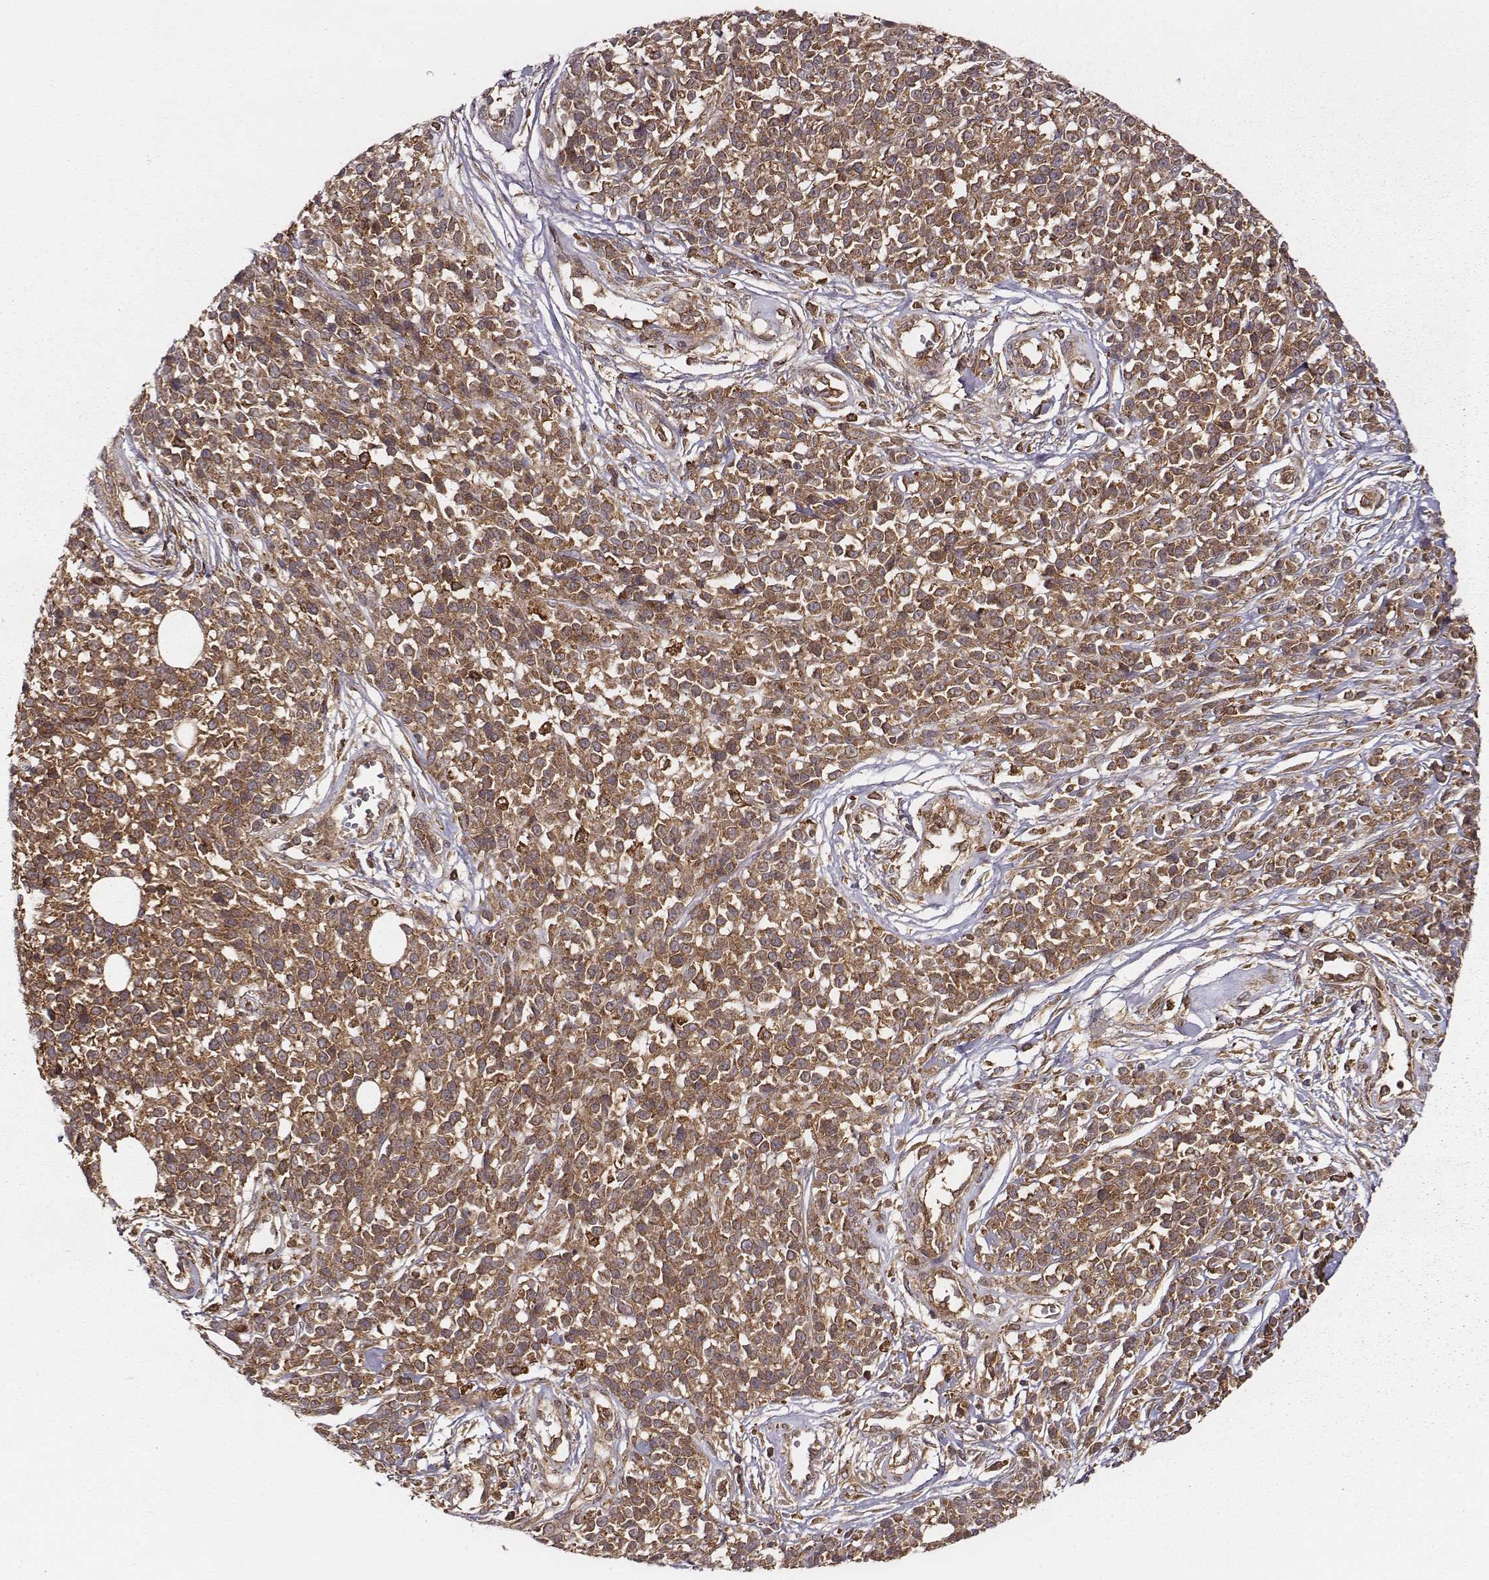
{"staining": {"intensity": "strong", "quantity": ">75%", "location": "cytoplasmic/membranous"}, "tissue": "melanoma", "cell_type": "Tumor cells", "image_type": "cancer", "snomed": [{"axis": "morphology", "description": "Malignant melanoma, NOS"}, {"axis": "topography", "description": "Skin"}, {"axis": "topography", "description": "Skin of trunk"}], "caption": "Approximately >75% of tumor cells in human melanoma display strong cytoplasmic/membranous protein expression as visualized by brown immunohistochemical staining.", "gene": "VPS26A", "patient": {"sex": "male", "age": 74}}